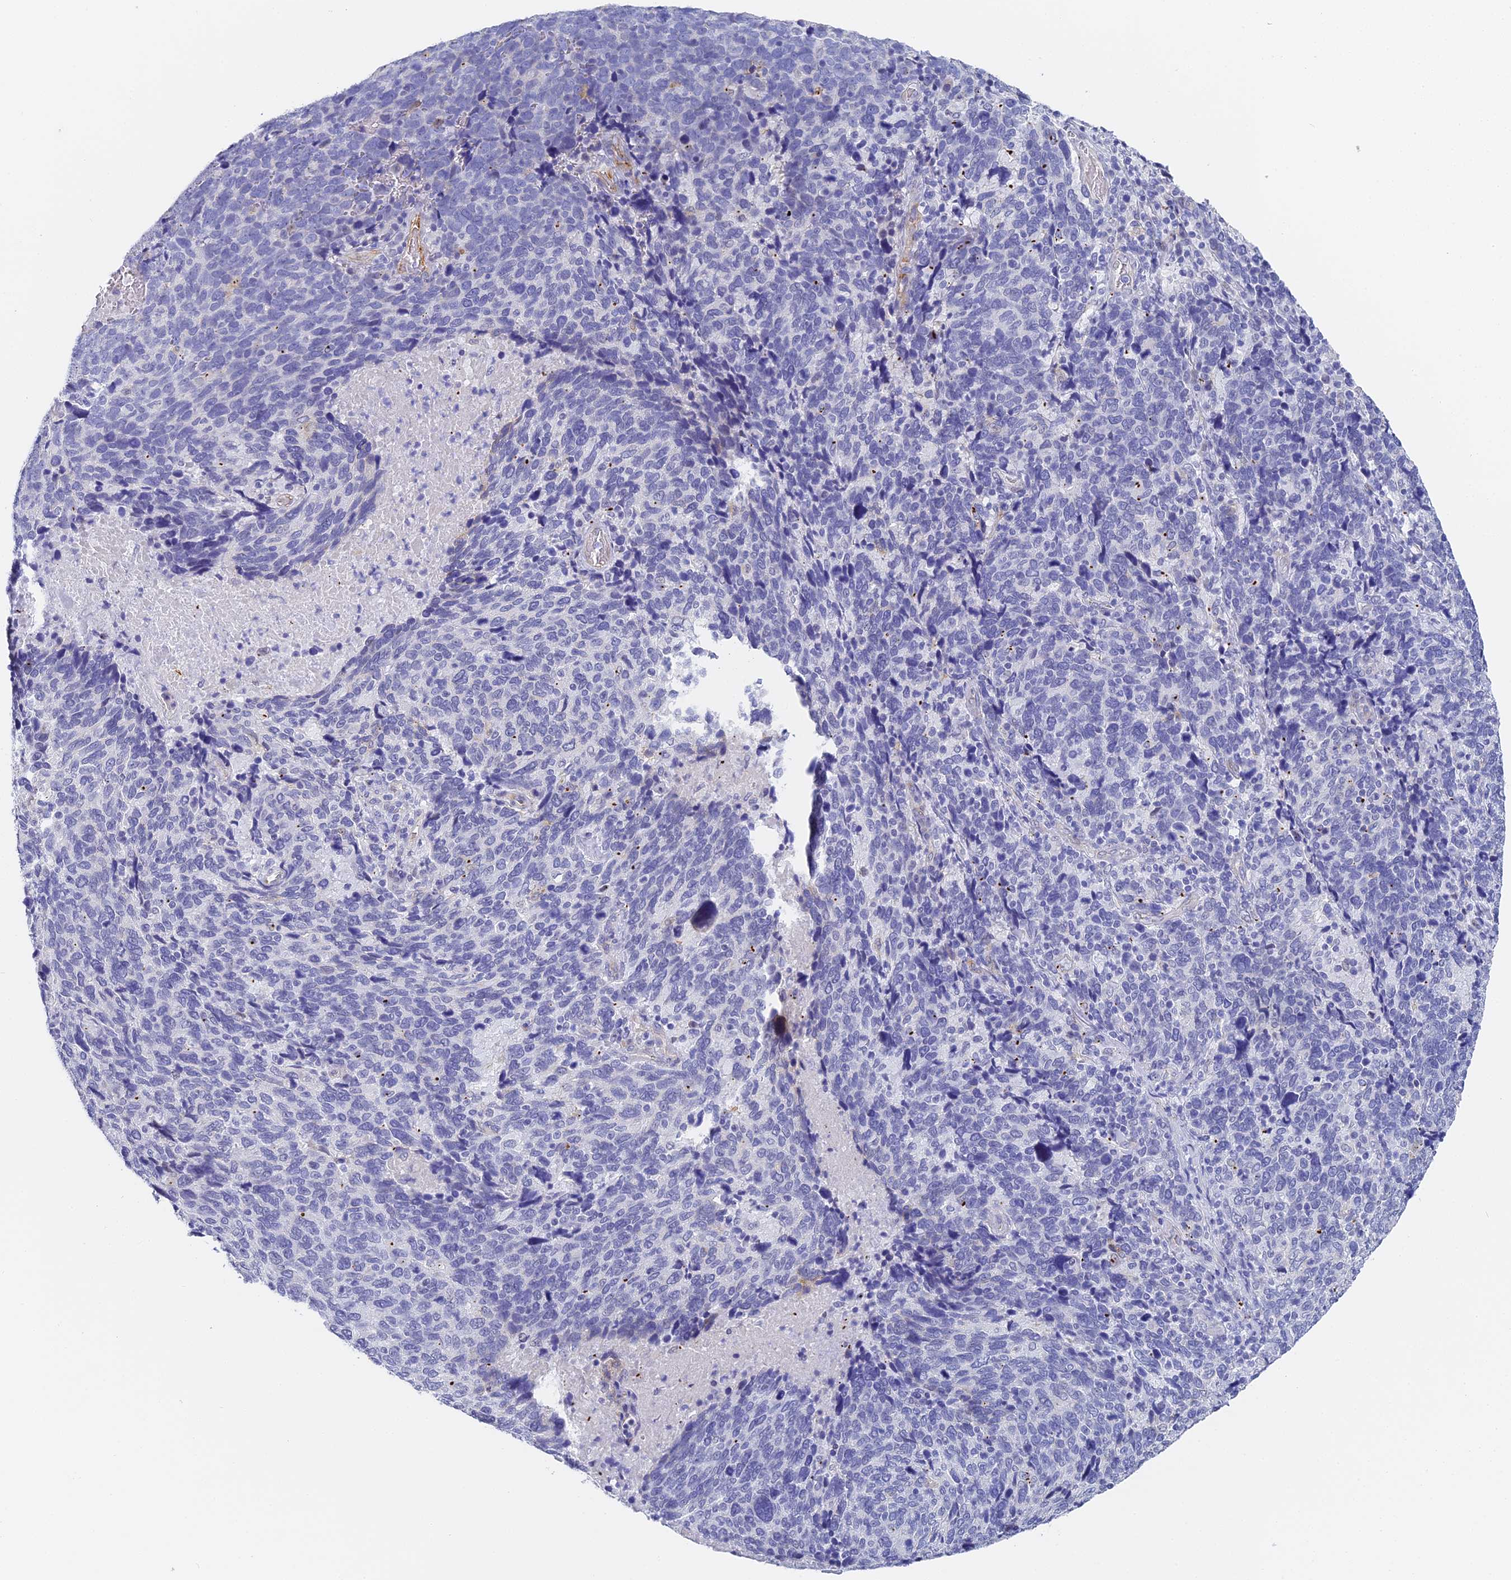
{"staining": {"intensity": "negative", "quantity": "none", "location": "none"}, "tissue": "cervical cancer", "cell_type": "Tumor cells", "image_type": "cancer", "snomed": [{"axis": "morphology", "description": "Squamous cell carcinoma, NOS"}, {"axis": "topography", "description": "Cervix"}], "caption": "Human cervical cancer (squamous cell carcinoma) stained for a protein using immunohistochemistry (IHC) demonstrates no positivity in tumor cells.", "gene": "GJA1", "patient": {"sex": "female", "age": 41}}